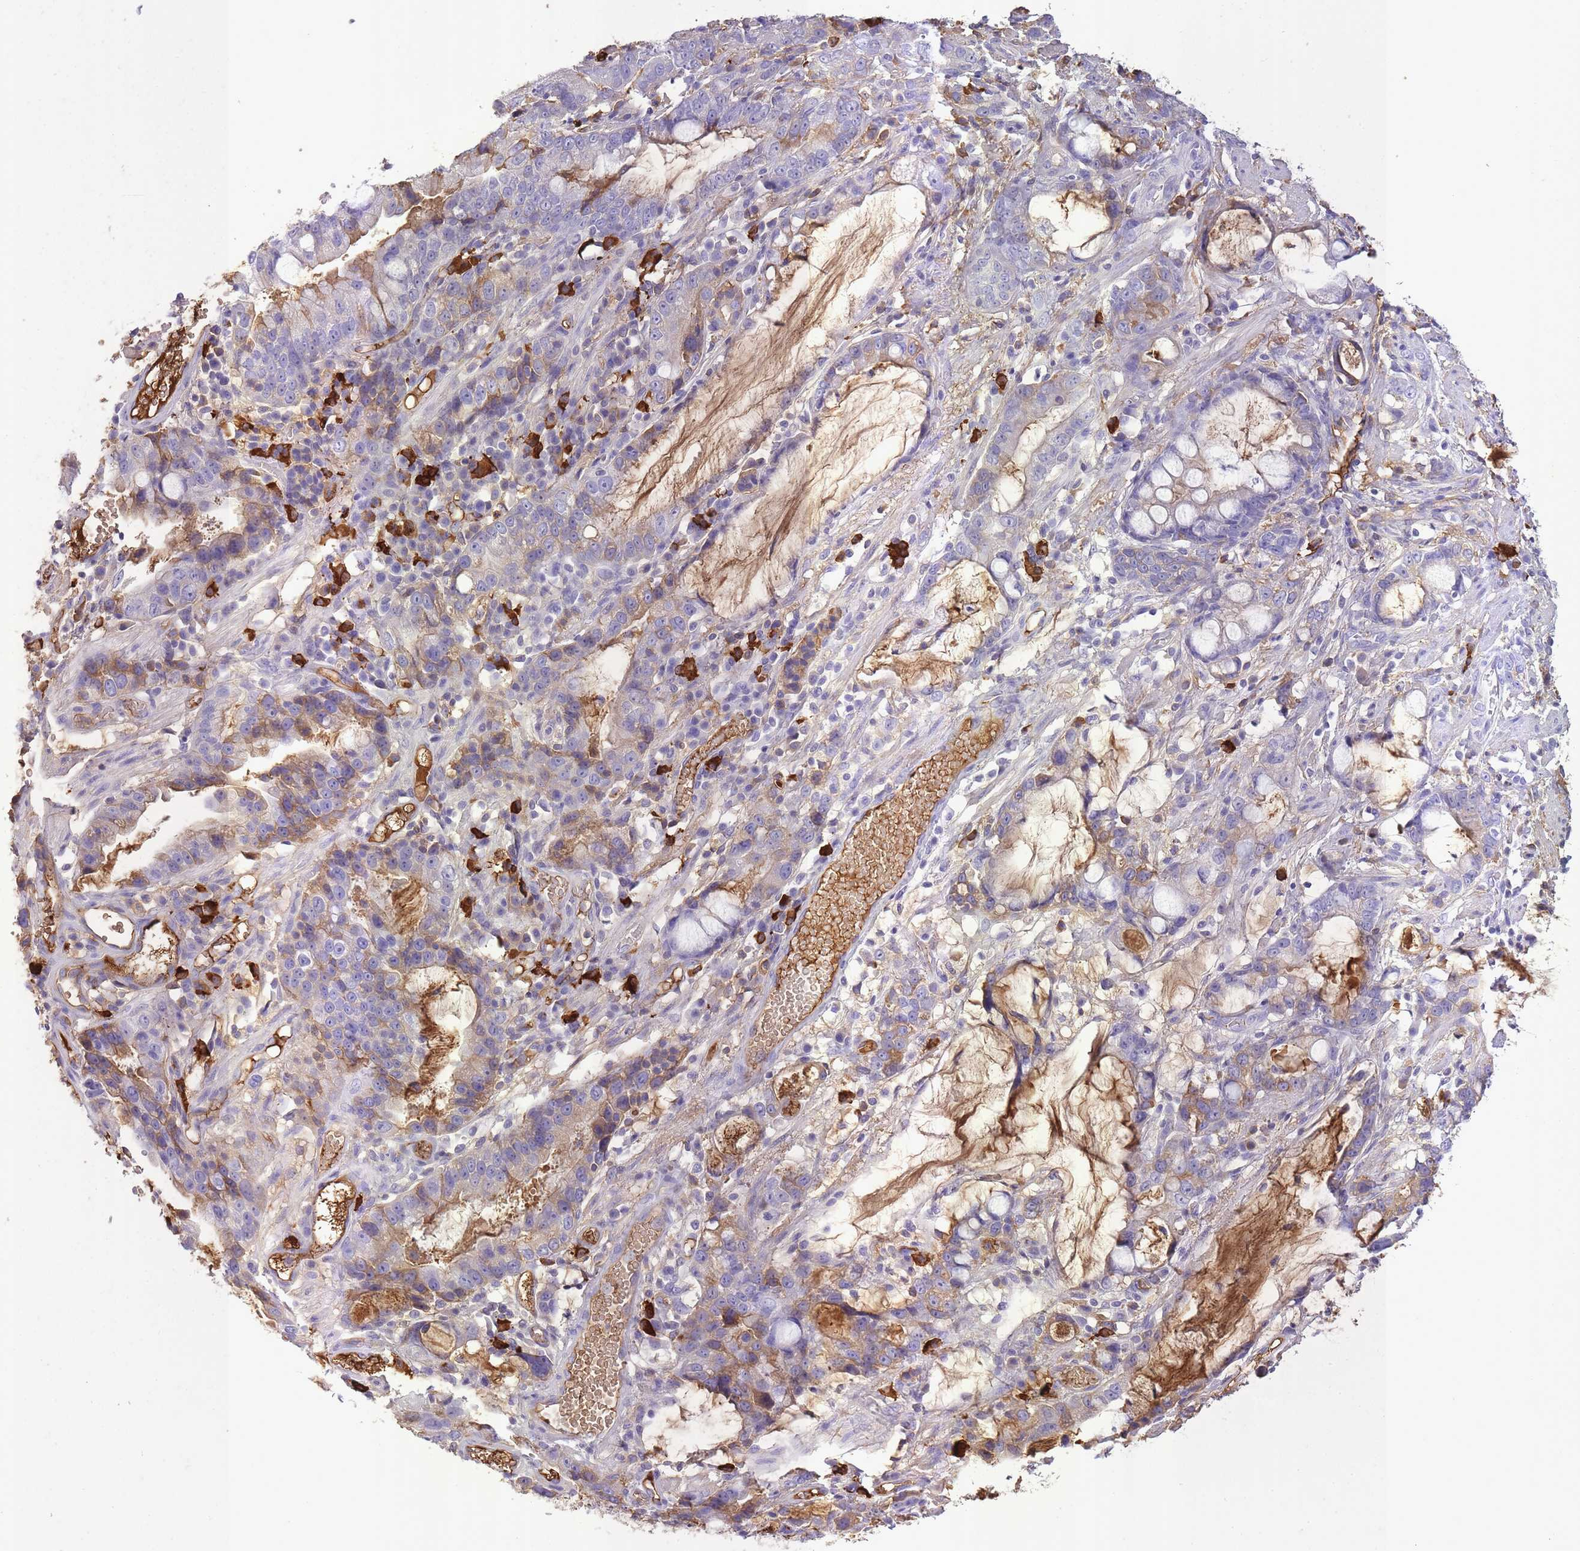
{"staining": {"intensity": "moderate", "quantity": "<25%", "location": "cytoplasmic/membranous"}, "tissue": "stomach cancer", "cell_type": "Tumor cells", "image_type": "cancer", "snomed": [{"axis": "morphology", "description": "Adenocarcinoma, NOS"}, {"axis": "topography", "description": "Stomach"}], "caption": "Stomach cancer was stained to show a protein in brown. There is low levels of moderate cytoplasmic/membranous positivity in about <25% of tumor cells.", "gene": "IGKV1D-42", "patient": {"sex": "male", "age": 55}}